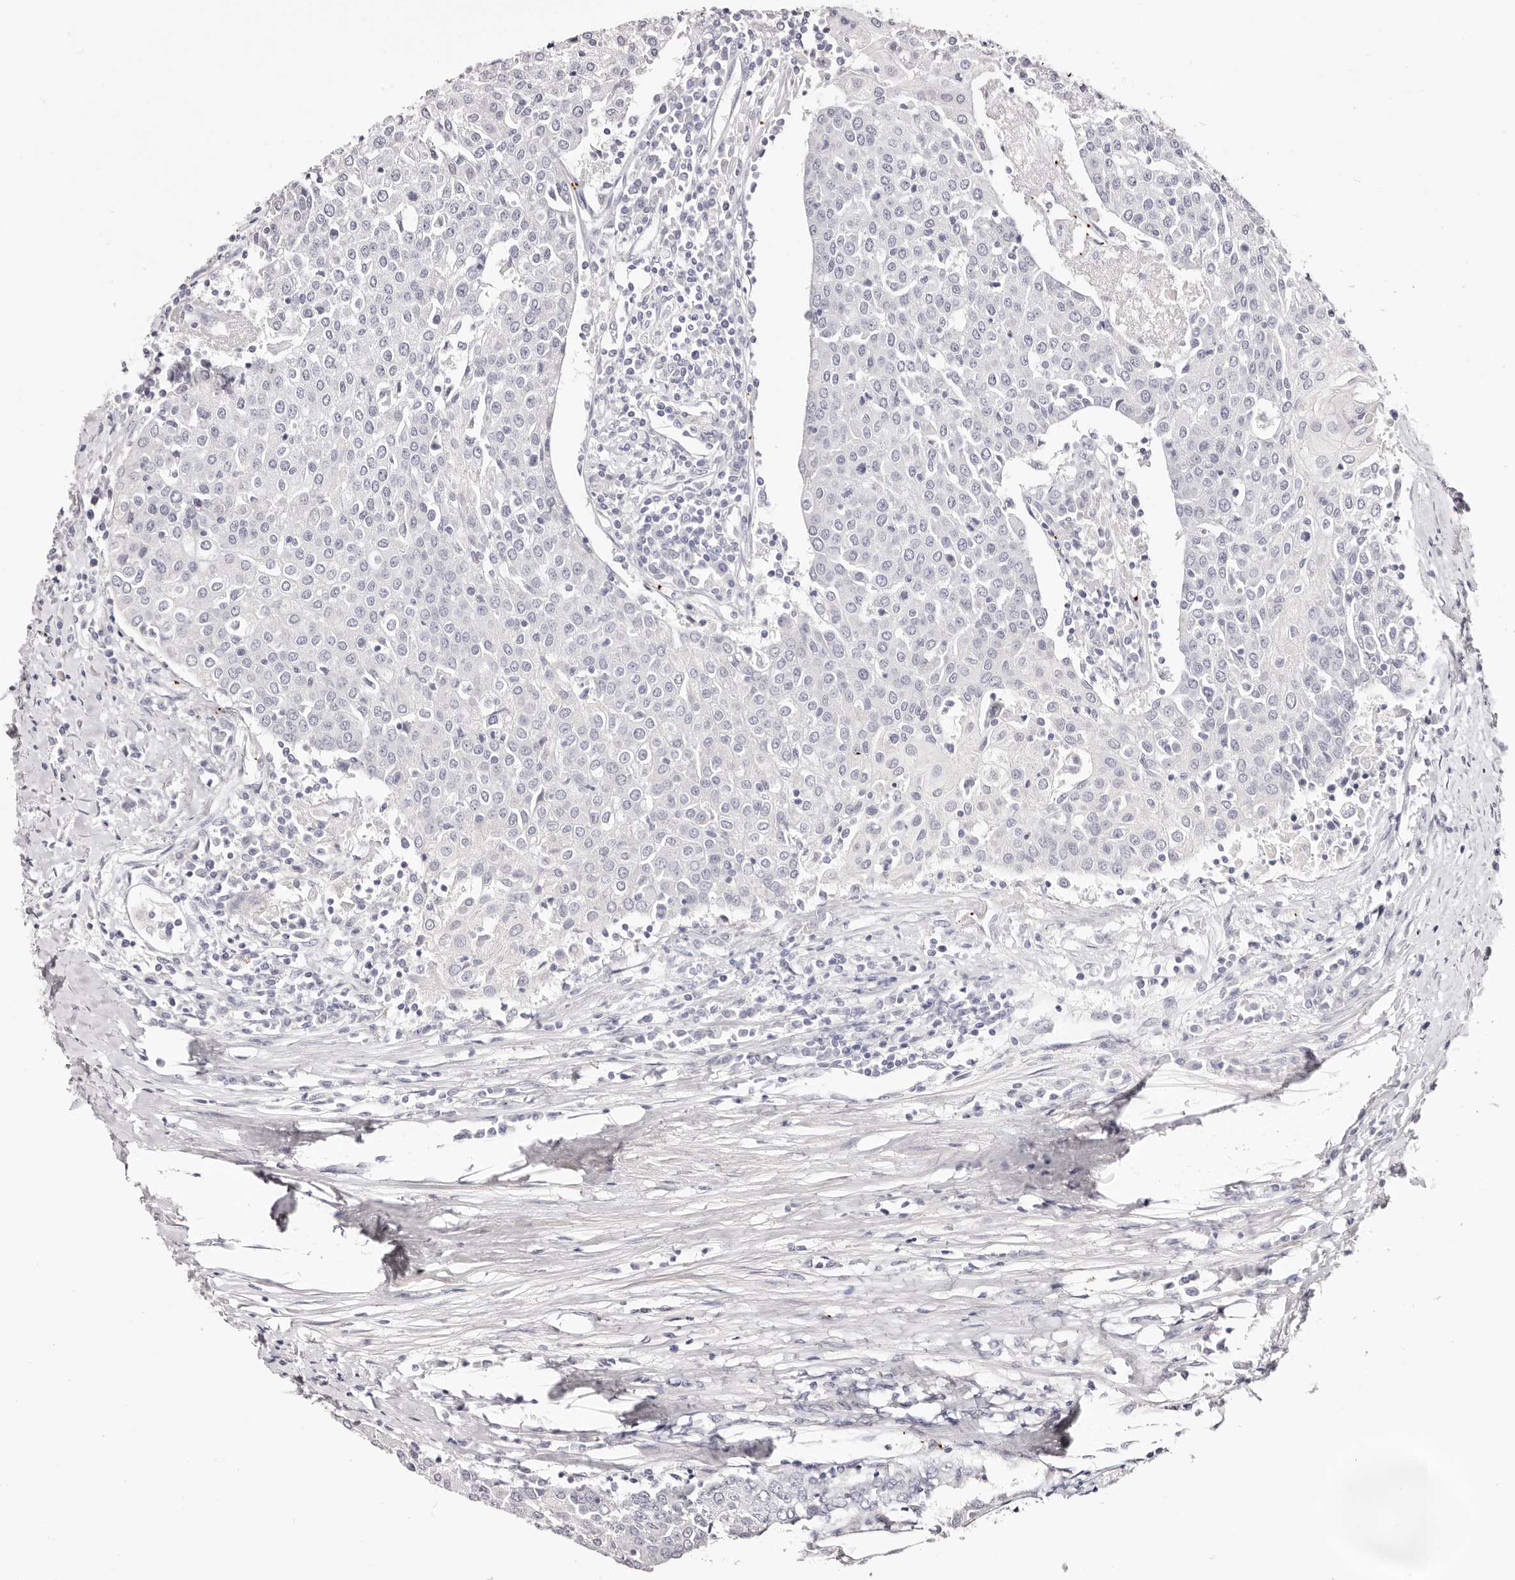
{"staining": {"intensity": "negative", "quantity": "none", "location": "none"}, "tissue": "urothelial cancer", "cell_type": "Tumor cells", "image_type": "cancer", "snomed": [{"axis": "morphology", "description": "Urothelial carcinoma, High grade"}, {"axis": "topography", "description": "Urinary bladder"}], "caption": "High power microscopy micrograph of an immunohistochemistry (IHC) photomicrograph of urothelial cancer, revealing no significant expression in tumor cells.", "gene": "PF4", "patient": {"sex": "female", "age": 85}}